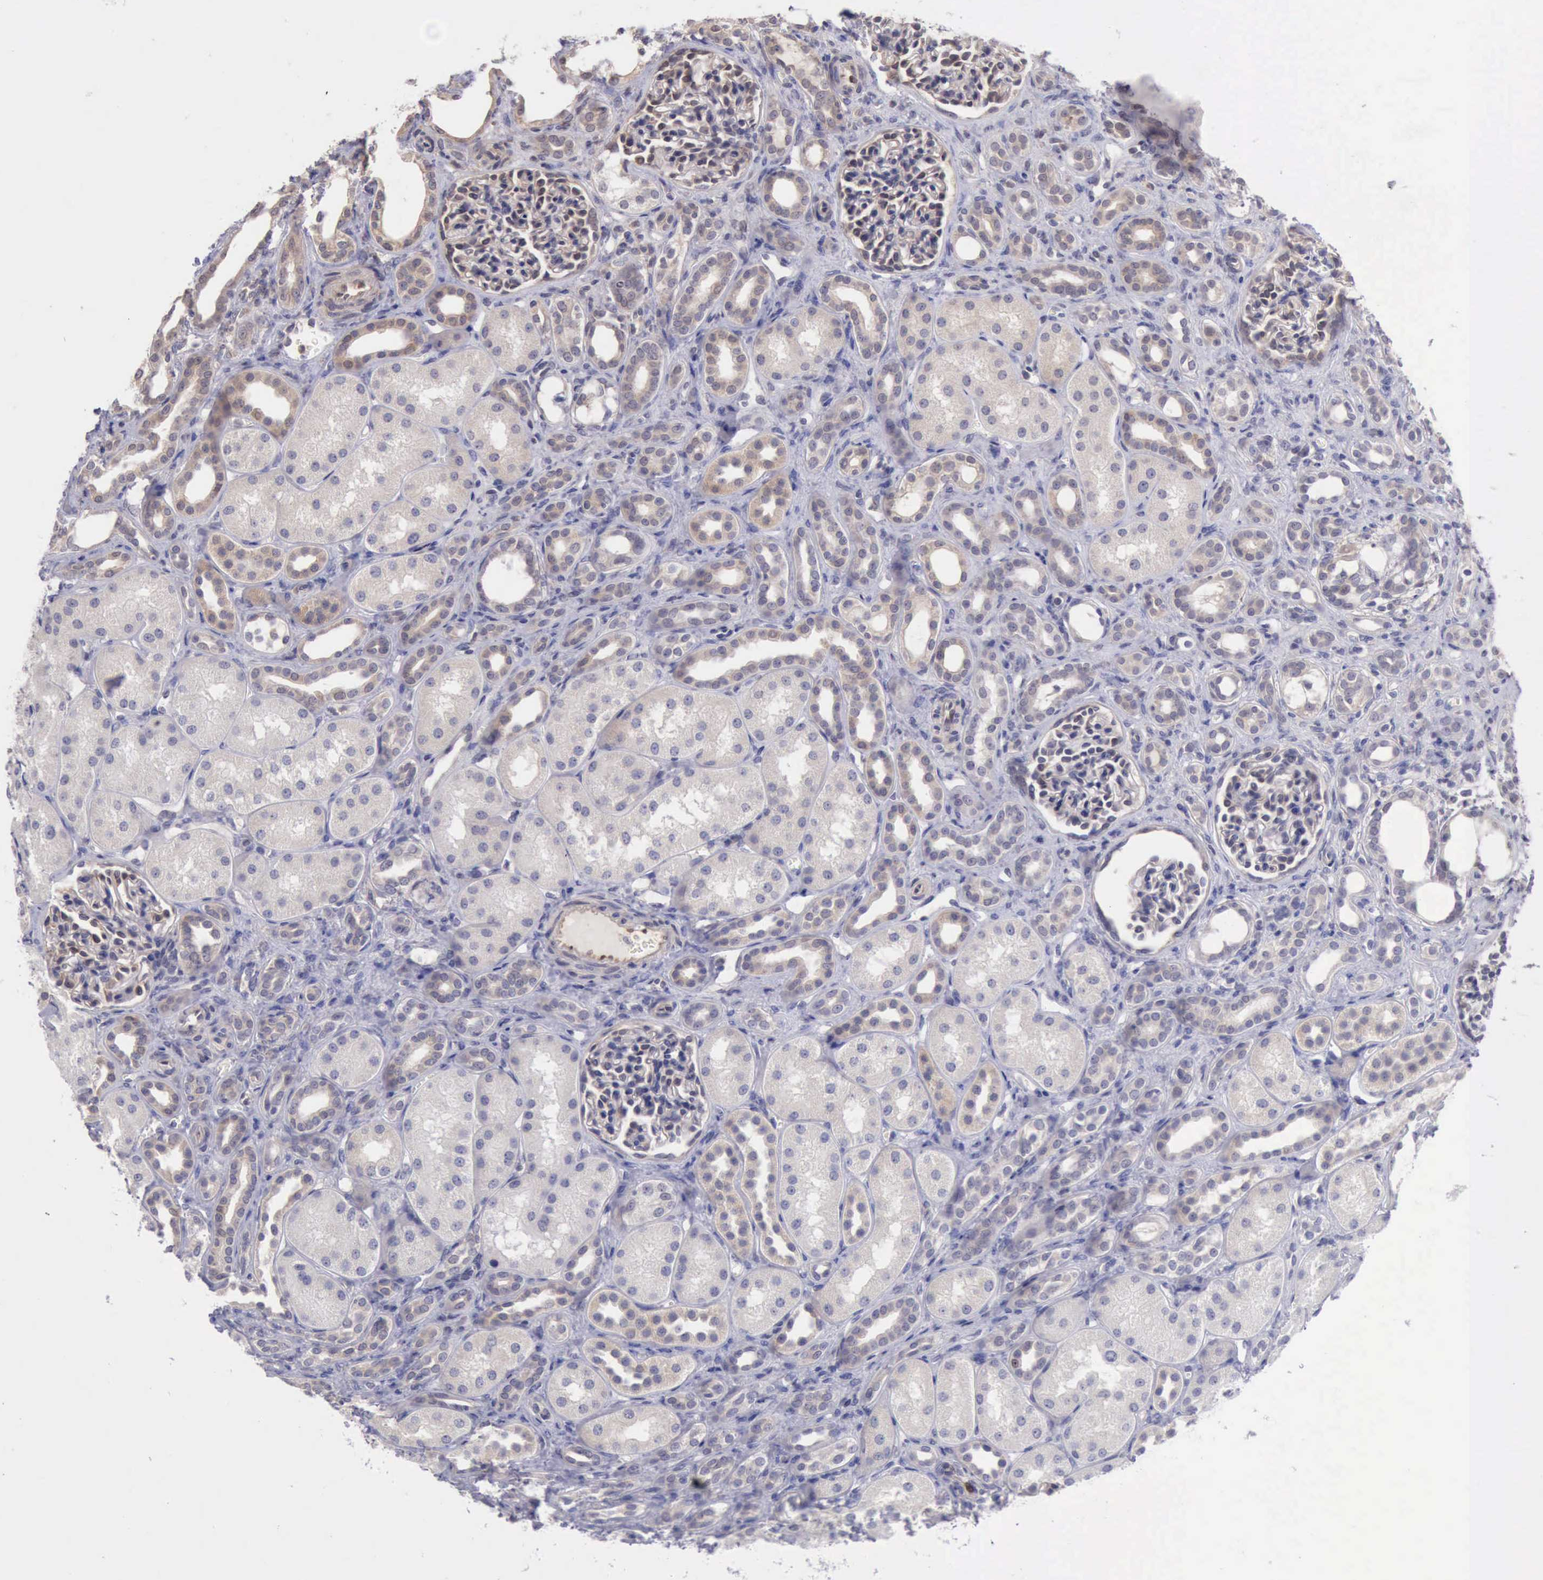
{"staining": {"intensity": "weak", "quantity": "25%-75%", "location": "cytoplasmic/membranous,nuclear"}, "tissue": "kidney", "cell_type": "Cells in glomeruli", "image_type": "normal", "snomed": [{"axis": "morphology", "description": "Normal tissue, NOS"}, {"axis": "topography", "description": "Kidney"}], "caption": "The histopathology image demonstrates immunohistochemical staining of normal kidney. There is weak cytoplasmic/membranous,nuclear positivity is seen in about 25%-75% of cells in glomeruli.", "gene": "DNAJB7", "patient": {"sex": "male", "age": 7}}